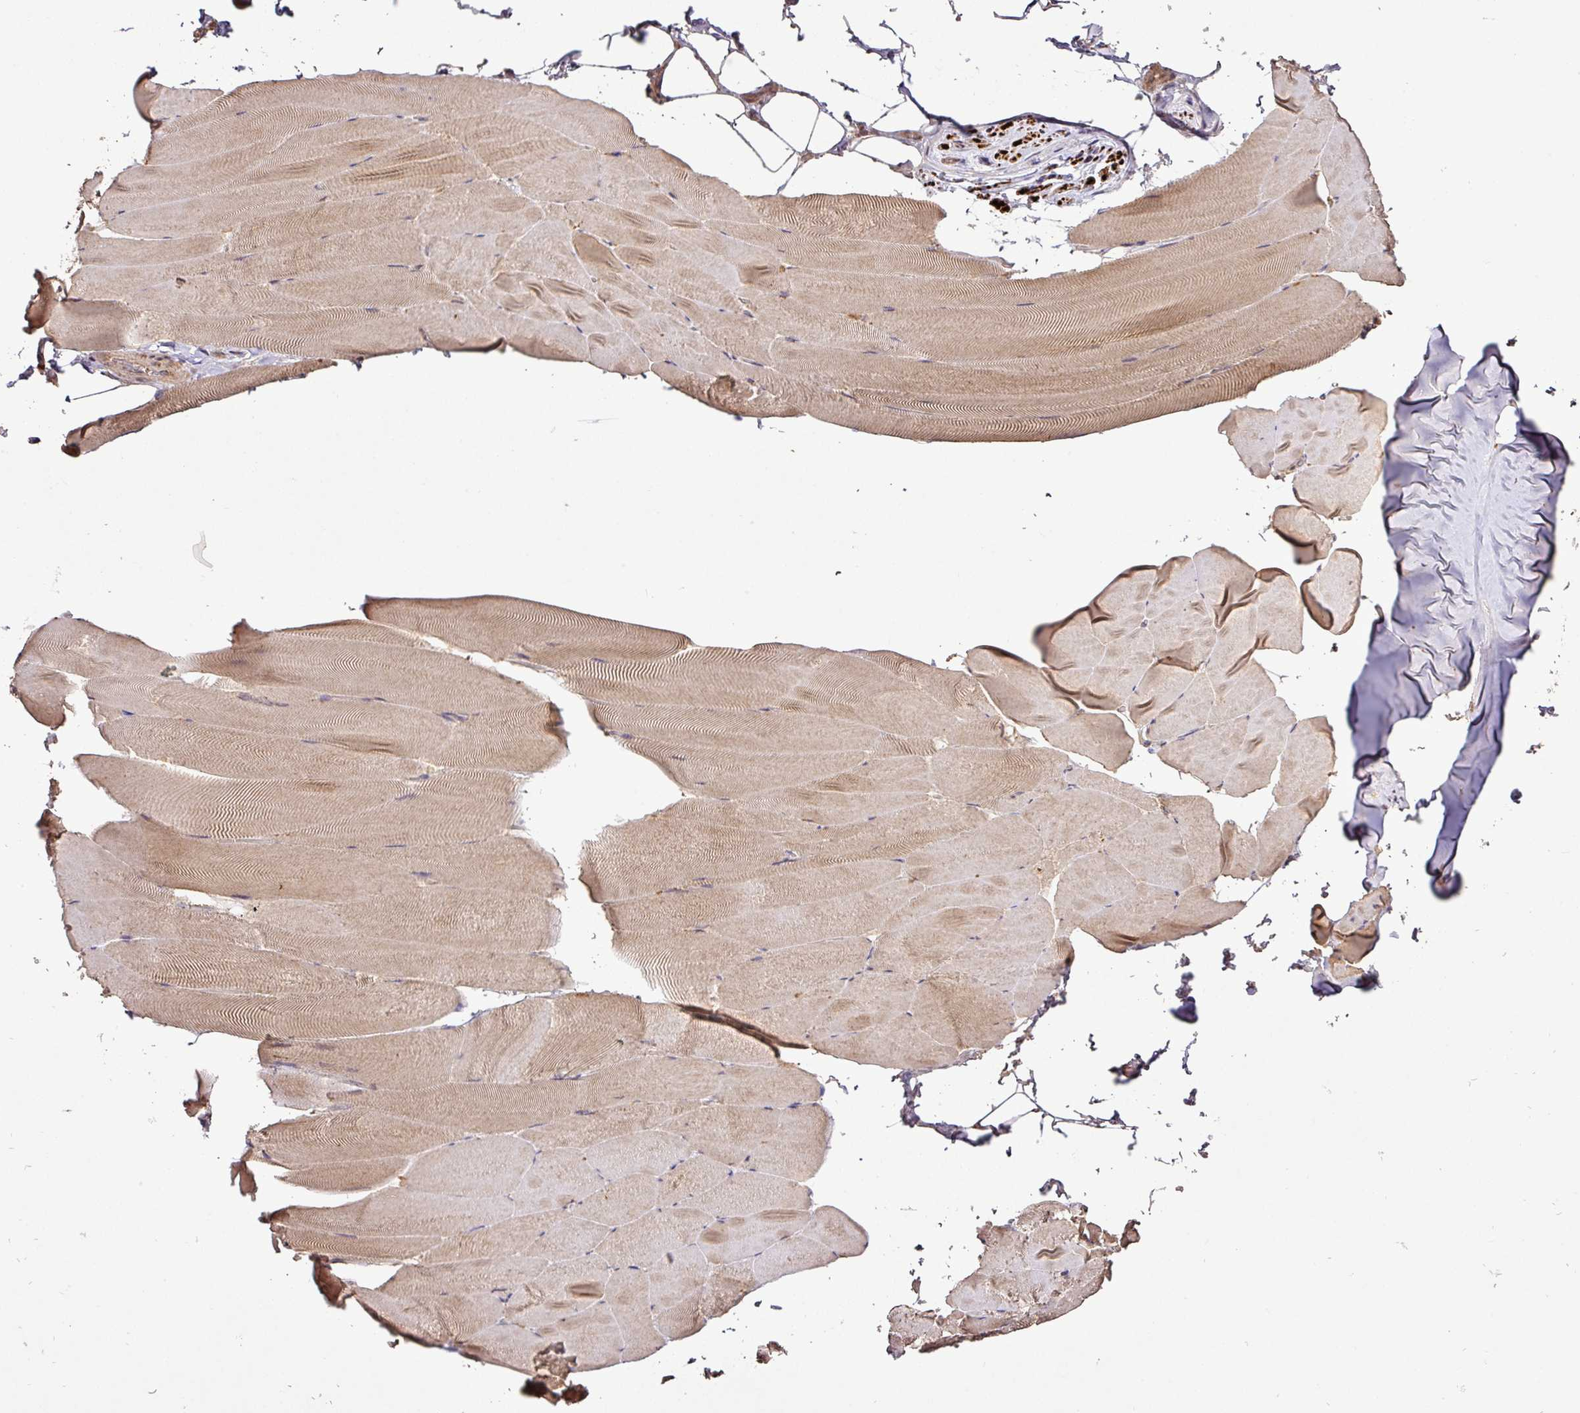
{"staining": {"intensity": "weak", "quantity": "25%-75%", "location": "cytoplasmic/membranous"}, "tissue": "skeletal muscle", "cell_type": "Myocytes", "image_type": "normal", "snomed": [{"axis": "morphology", "description": "Normal tissue, NOS"}, {"axis": "topography", "description": "Skeletal muscle"}], "caption": "Immunohistochemistry of normal skeletal muscle displays low levels of weak cytoplasmic/membranous staining in approximately 25%-75% of myocytes. The protein of interest is shown in brown color, while the nuclei are stained blue.", "gene": "FAIM", "patient": {"sex": "female", "age": 64}}